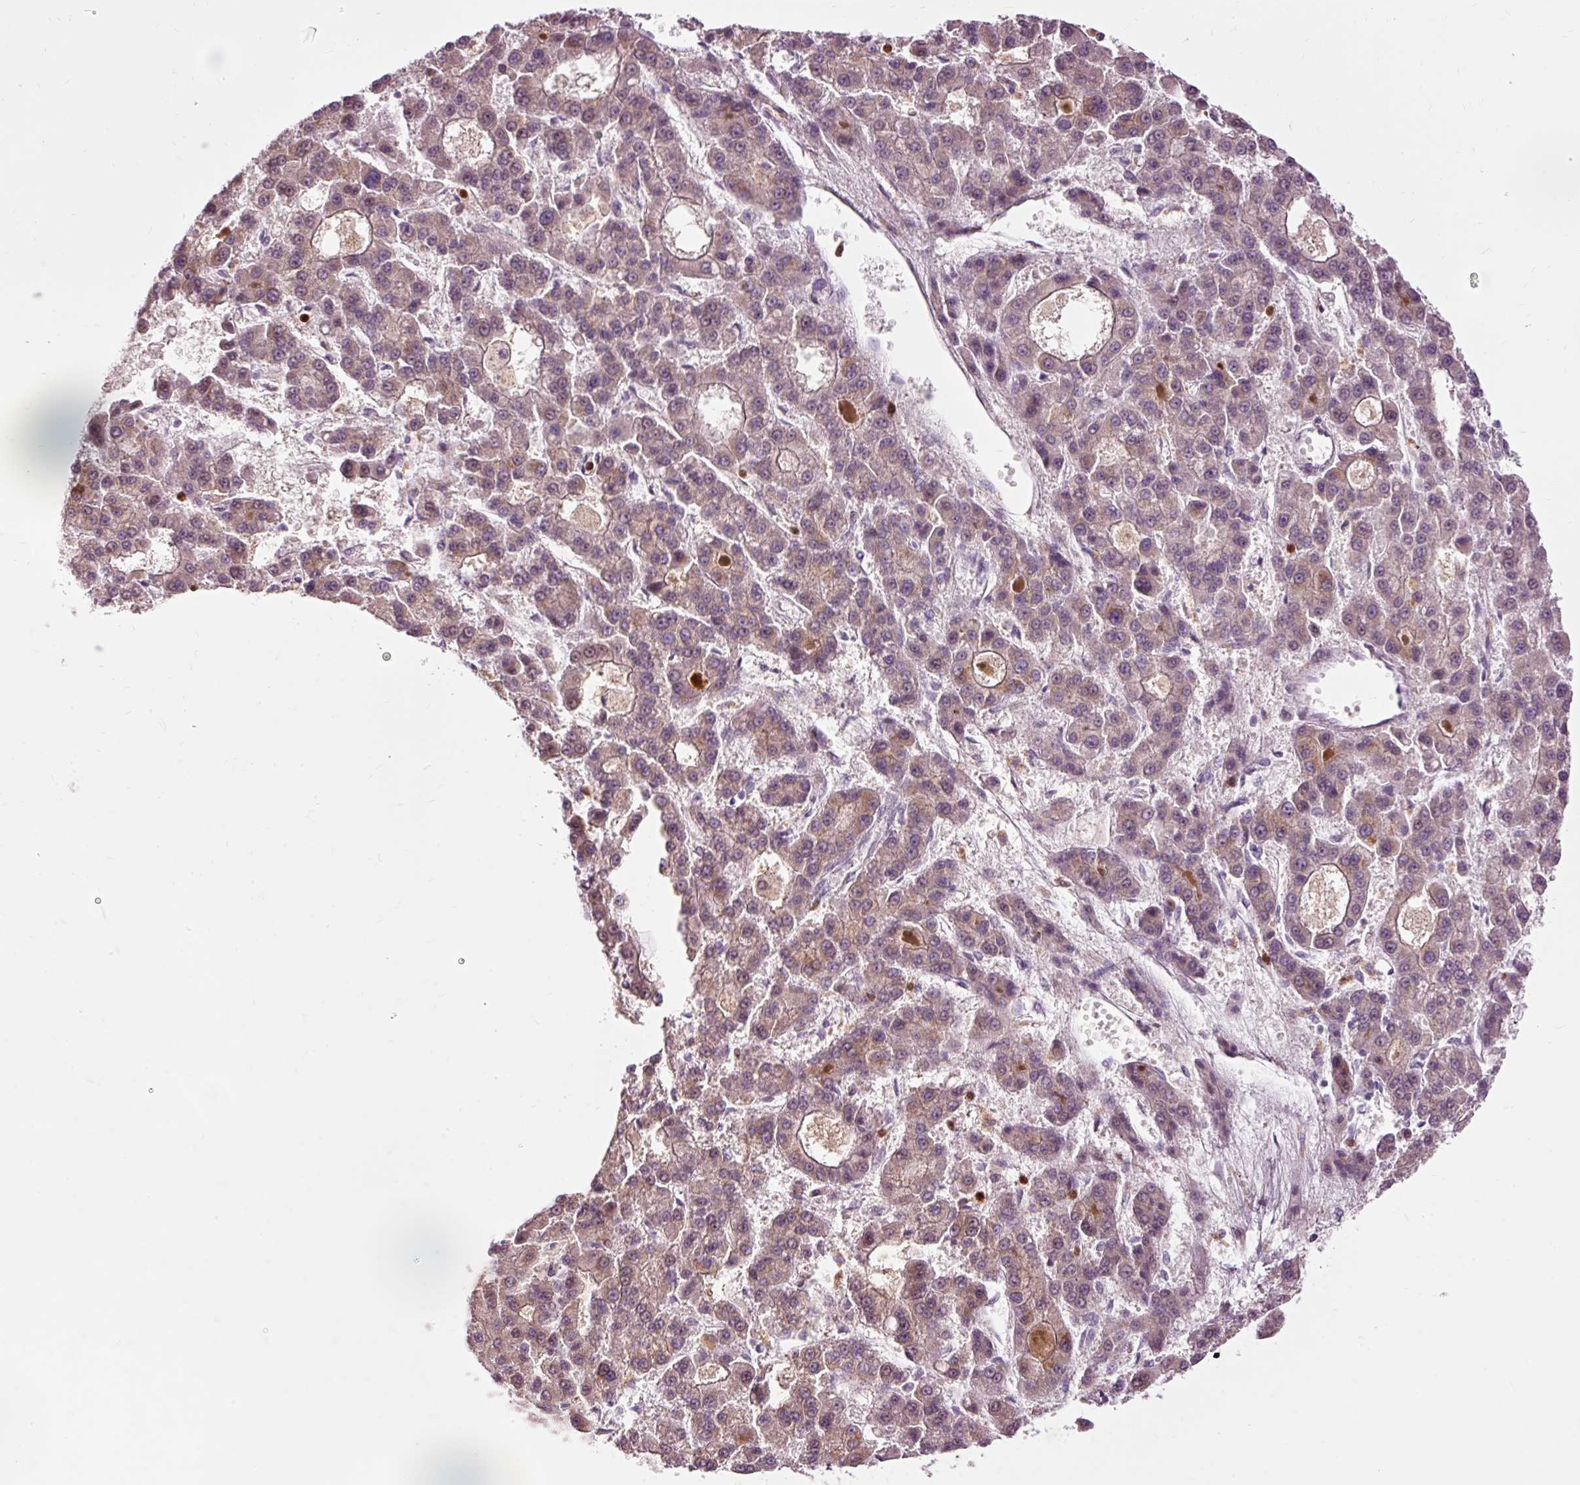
{"staining": {"intensity": "weak", "quantity": "25%-75%", "location": "cytoplasmic/membranous"}, "tissue": "liver cancer", "cell_type": "Tumor cells", "image_type": "cancer", "snomed": [{"axis": "morphology", "description": "Carcinoma, Hepatocellular, NOS"}, {"axis": "topography", "description": "Liver"}], "caption": "A high-resolution micrograph shows immunohistochemistry staining of liver cancer, which reveals weak cytoplasmic/membranous staining in approximately 25%-75% of tumor cells.", "gene": "PRDX5", "patient": {"sex": "male", "age": 70}}